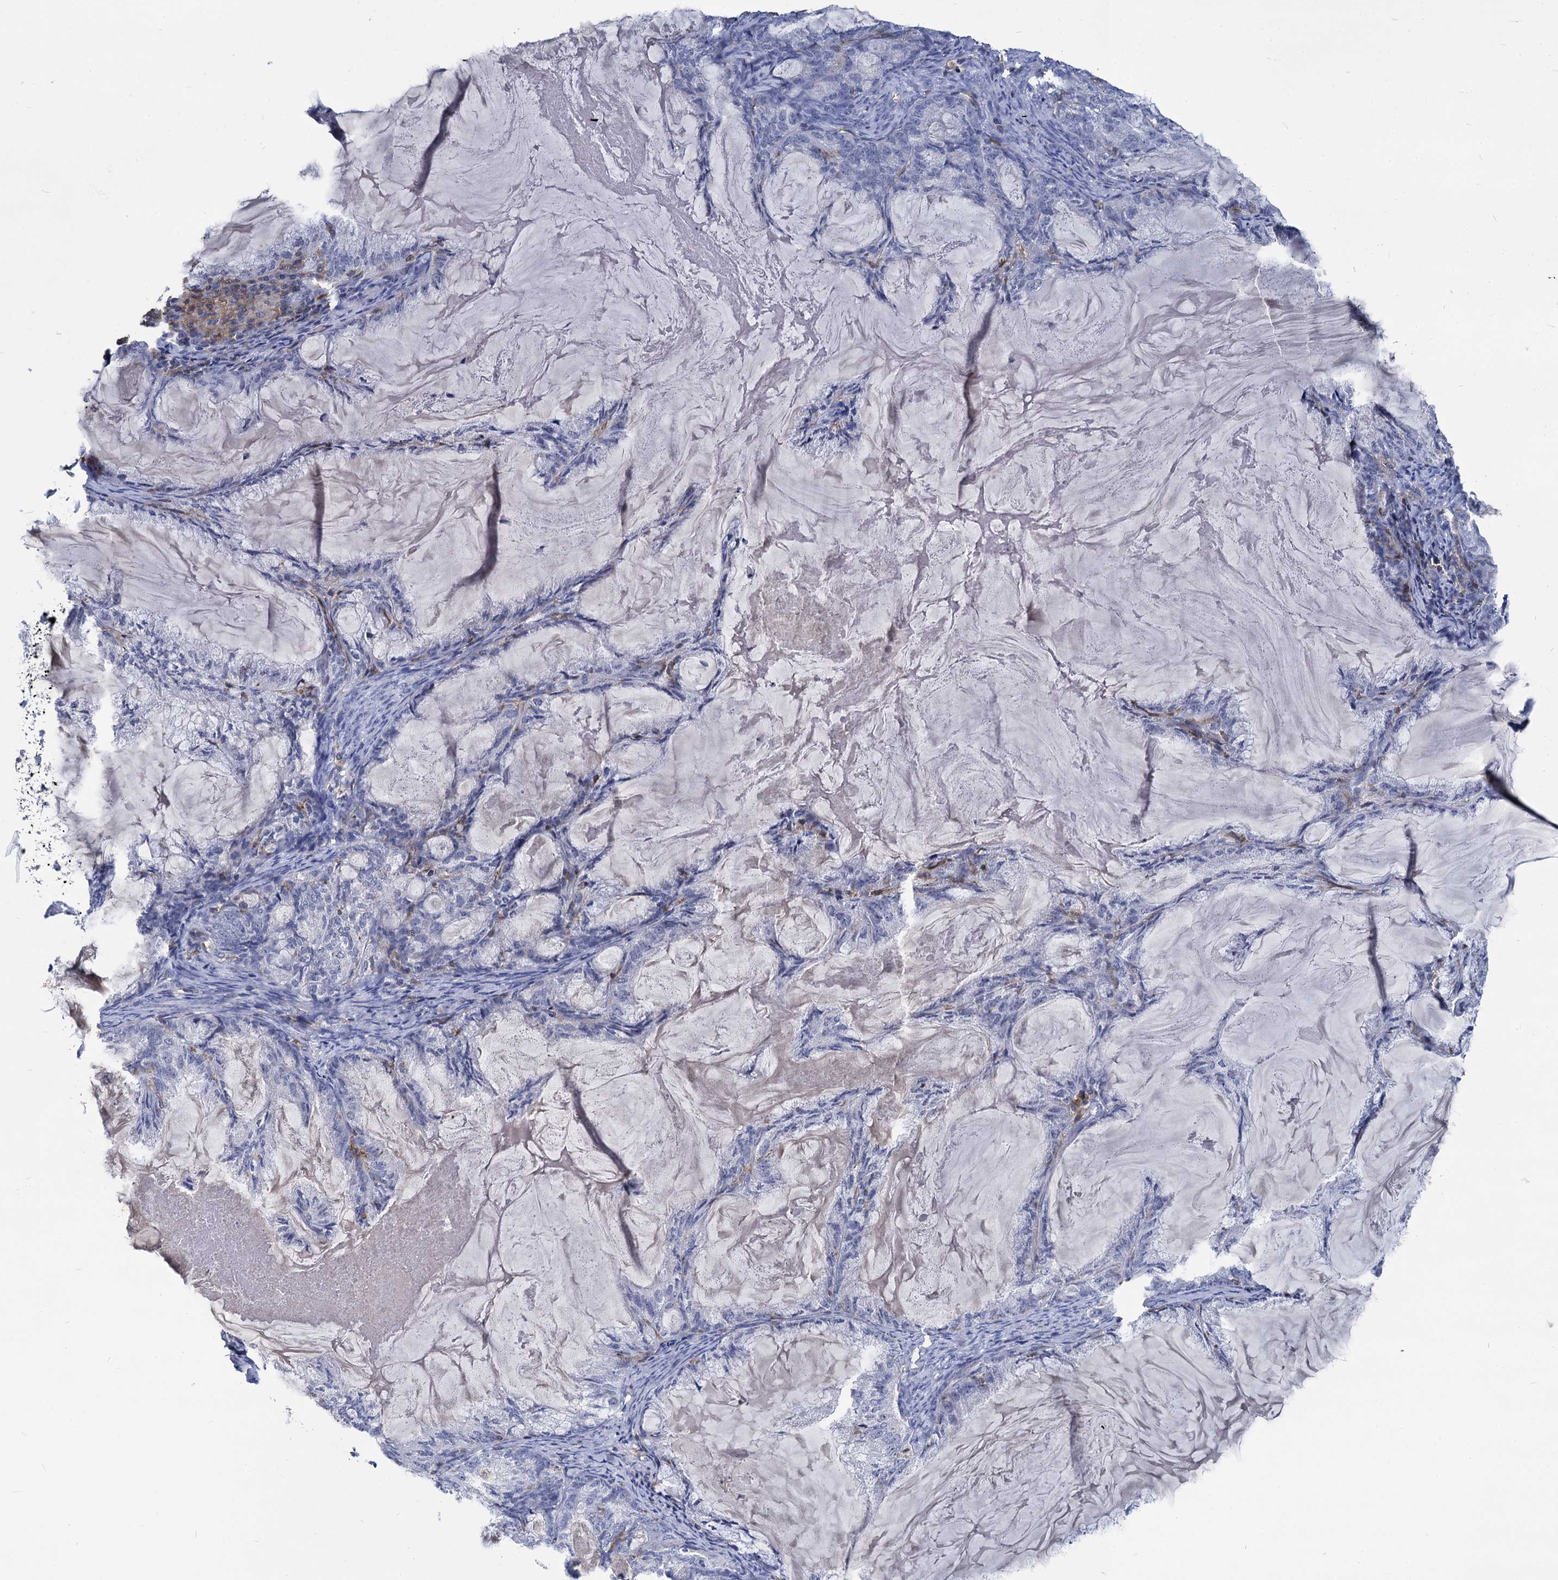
{"staining": {"intensity": "negative", "quantity": "none", "location": "none"}, "tissue": "endometrial cancer", "cell_type": "Tumor cells", "image_type": "cancer", "snomed": [{"axis": "morphology", "description": "Adenocarcinoma, NOS"}, {"axis": "topography", "description": "Endometrium"}], "caption": "Tumor cells are negative for protein expression in human endometrial adenocarcinoma.", "gene": "RHOG", "patient": {"sex": "female", "age": 86}}